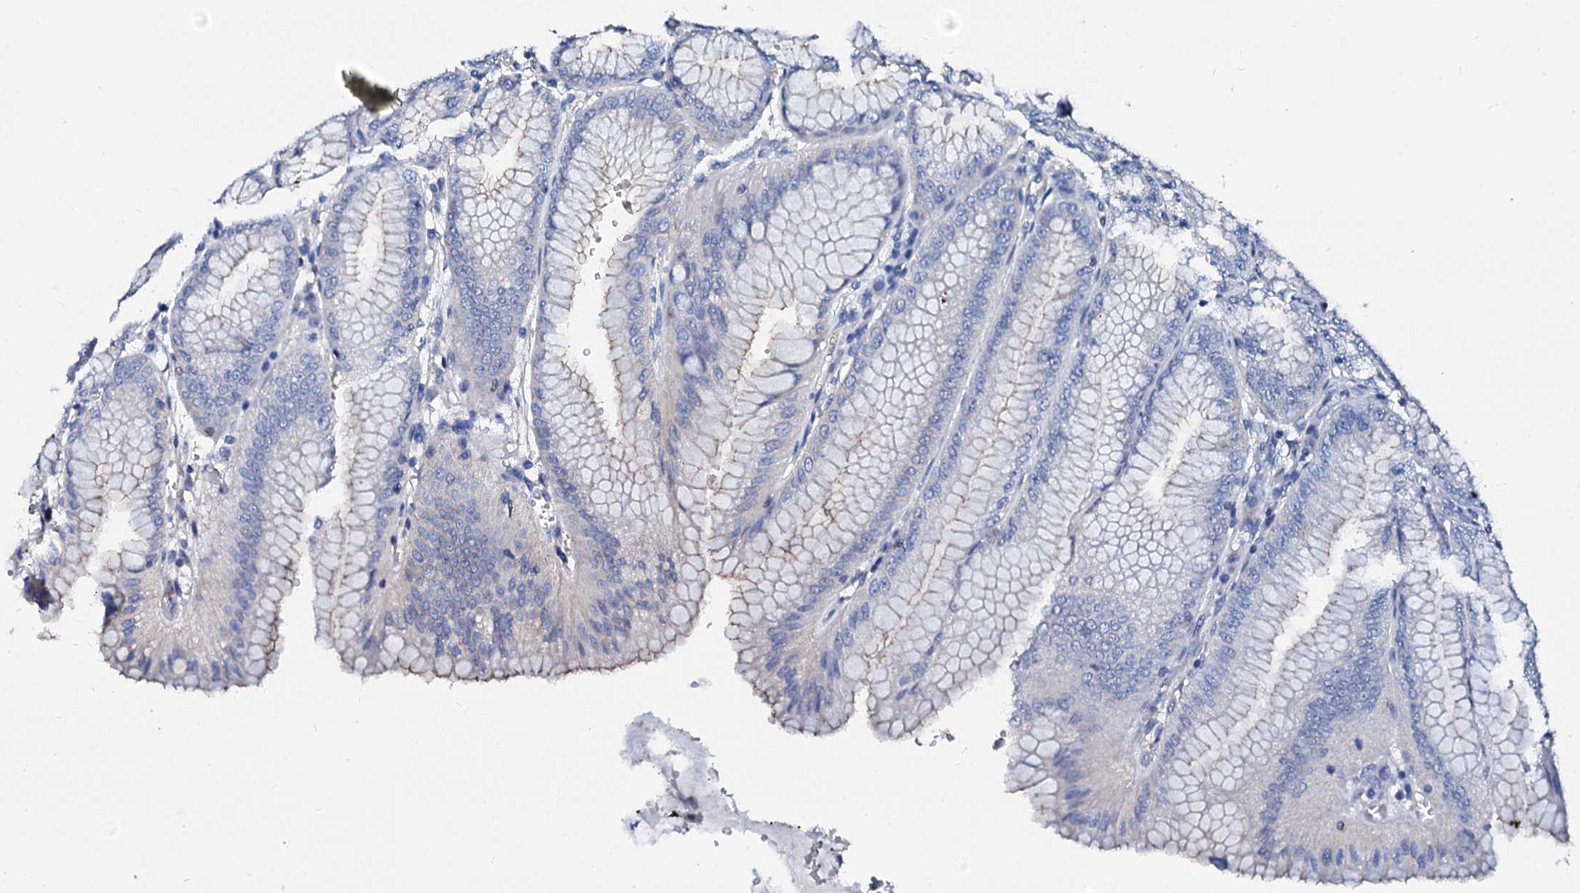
{"staining": {"intensity": "weak", "quantity": "<25%", "location": "cytoplasmic/membranous"}, "tissue": "stomach", "cell_type": "Glandular cells", "image_type": "normal", "snomed": [{"axis": "morphology", "description": "Normal tissue, NOS"}, {"axis": "topography", "description": "Stomach, lower"}], "caption": "IHC photomicrograph of normal stomach stained for a protein (brown), which exhibits no staining in glandular cells.", "gene": "CSN2", "patient": {"sex": "male", "age": 71}}